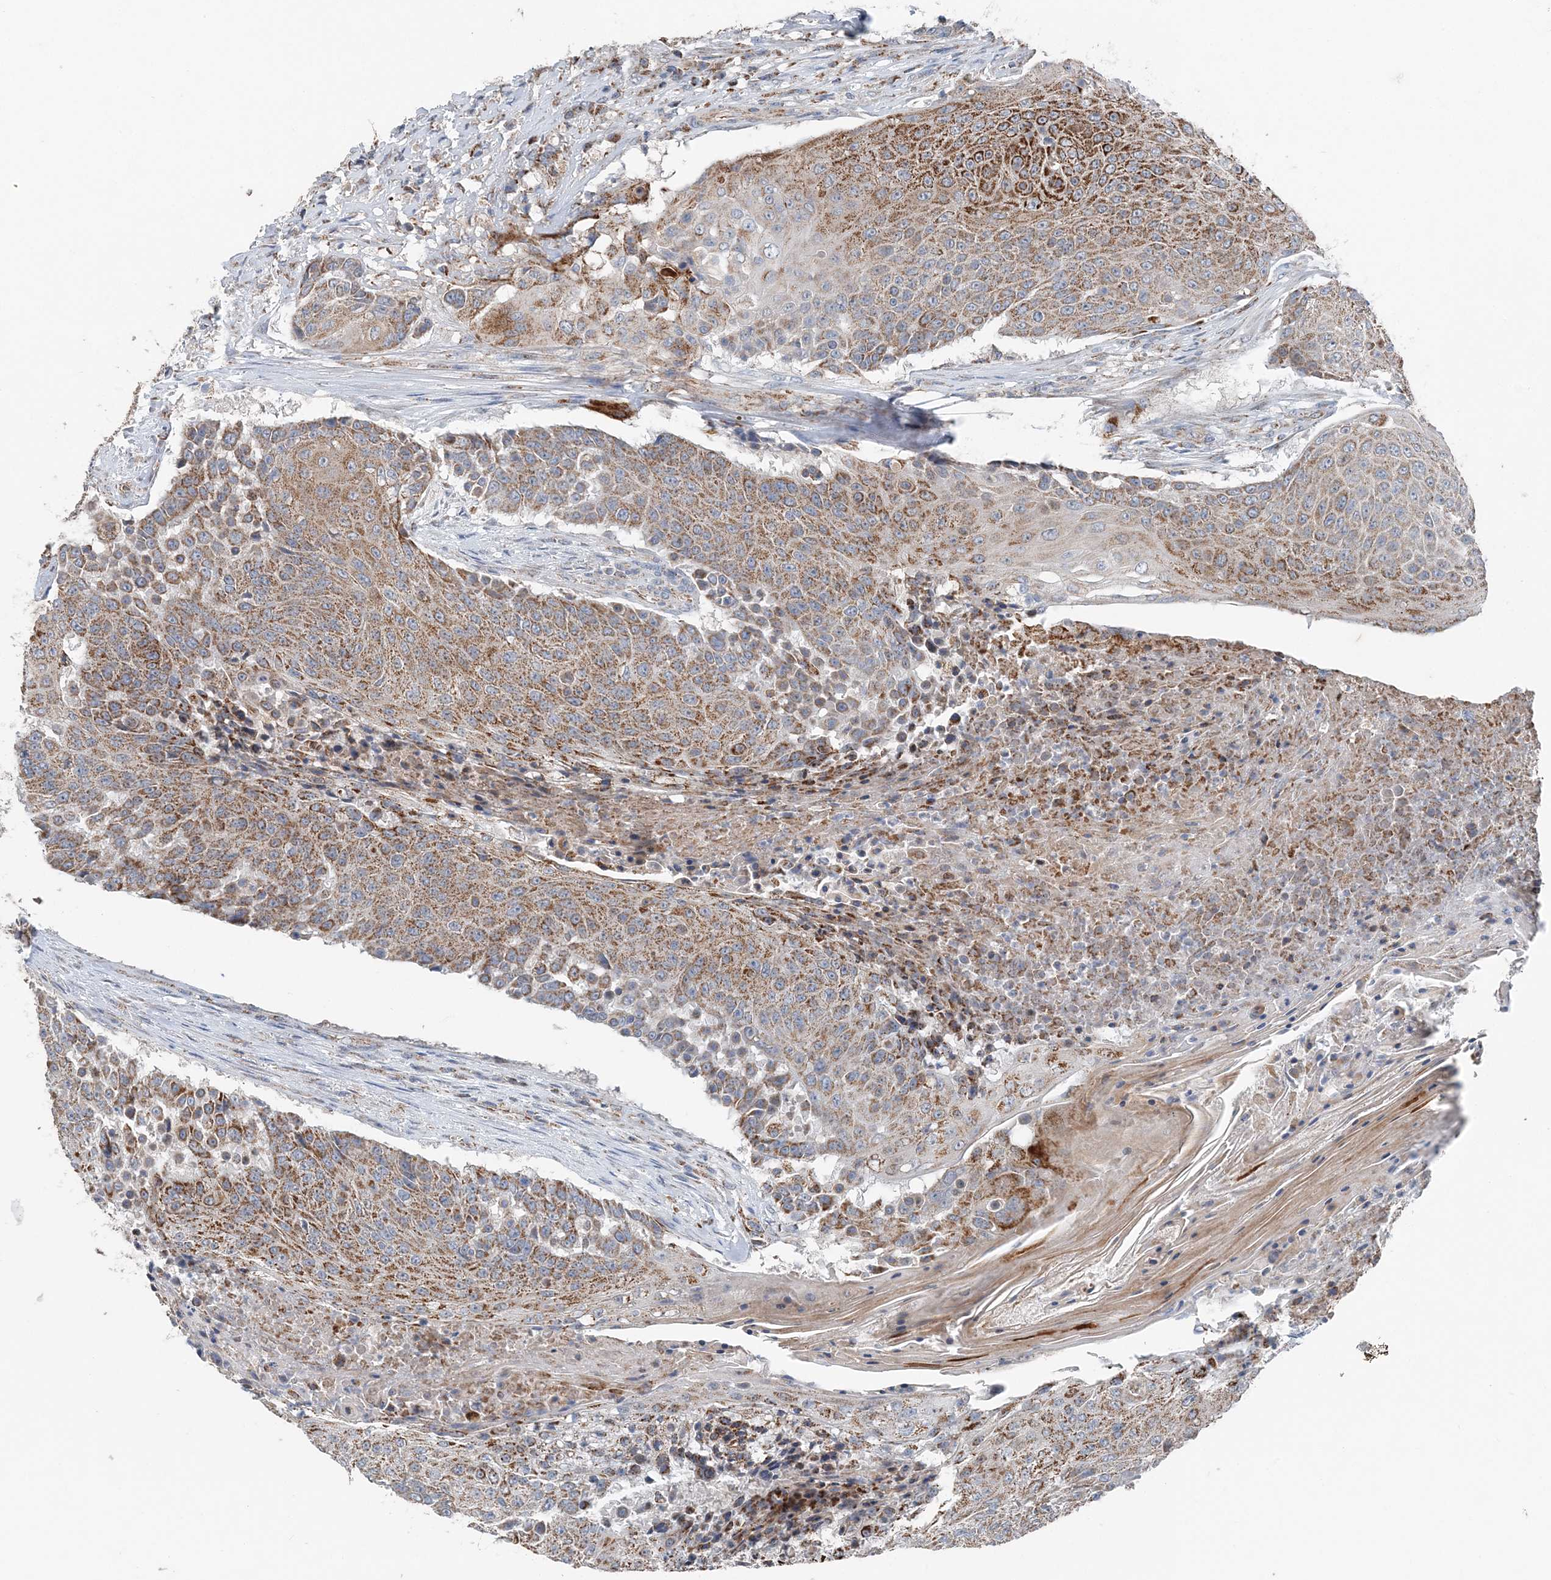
{"staining": {"intensity": "moderate", "quantity": ">75%", "location": "cytoplasmic/membranous"}, "tissue": "urothelial cancer", "cell_type": "Tumor cells", "image_type": "cancer", "snomed": [{"axis": "morphology", "description": "Urothelial carcinoma, High grade"}, {"axis": "topography", "description": "Urinary bladder"}], "caption": "High-grade urothelial carcinoma tissue demonstrates moderate cytoplasmic/membranous positivity in approximately >75% of tumor cells, visualized by immunohistochemistry.", "gene": "SPRY2", "patient": {"sex": "female", "age": 63}}